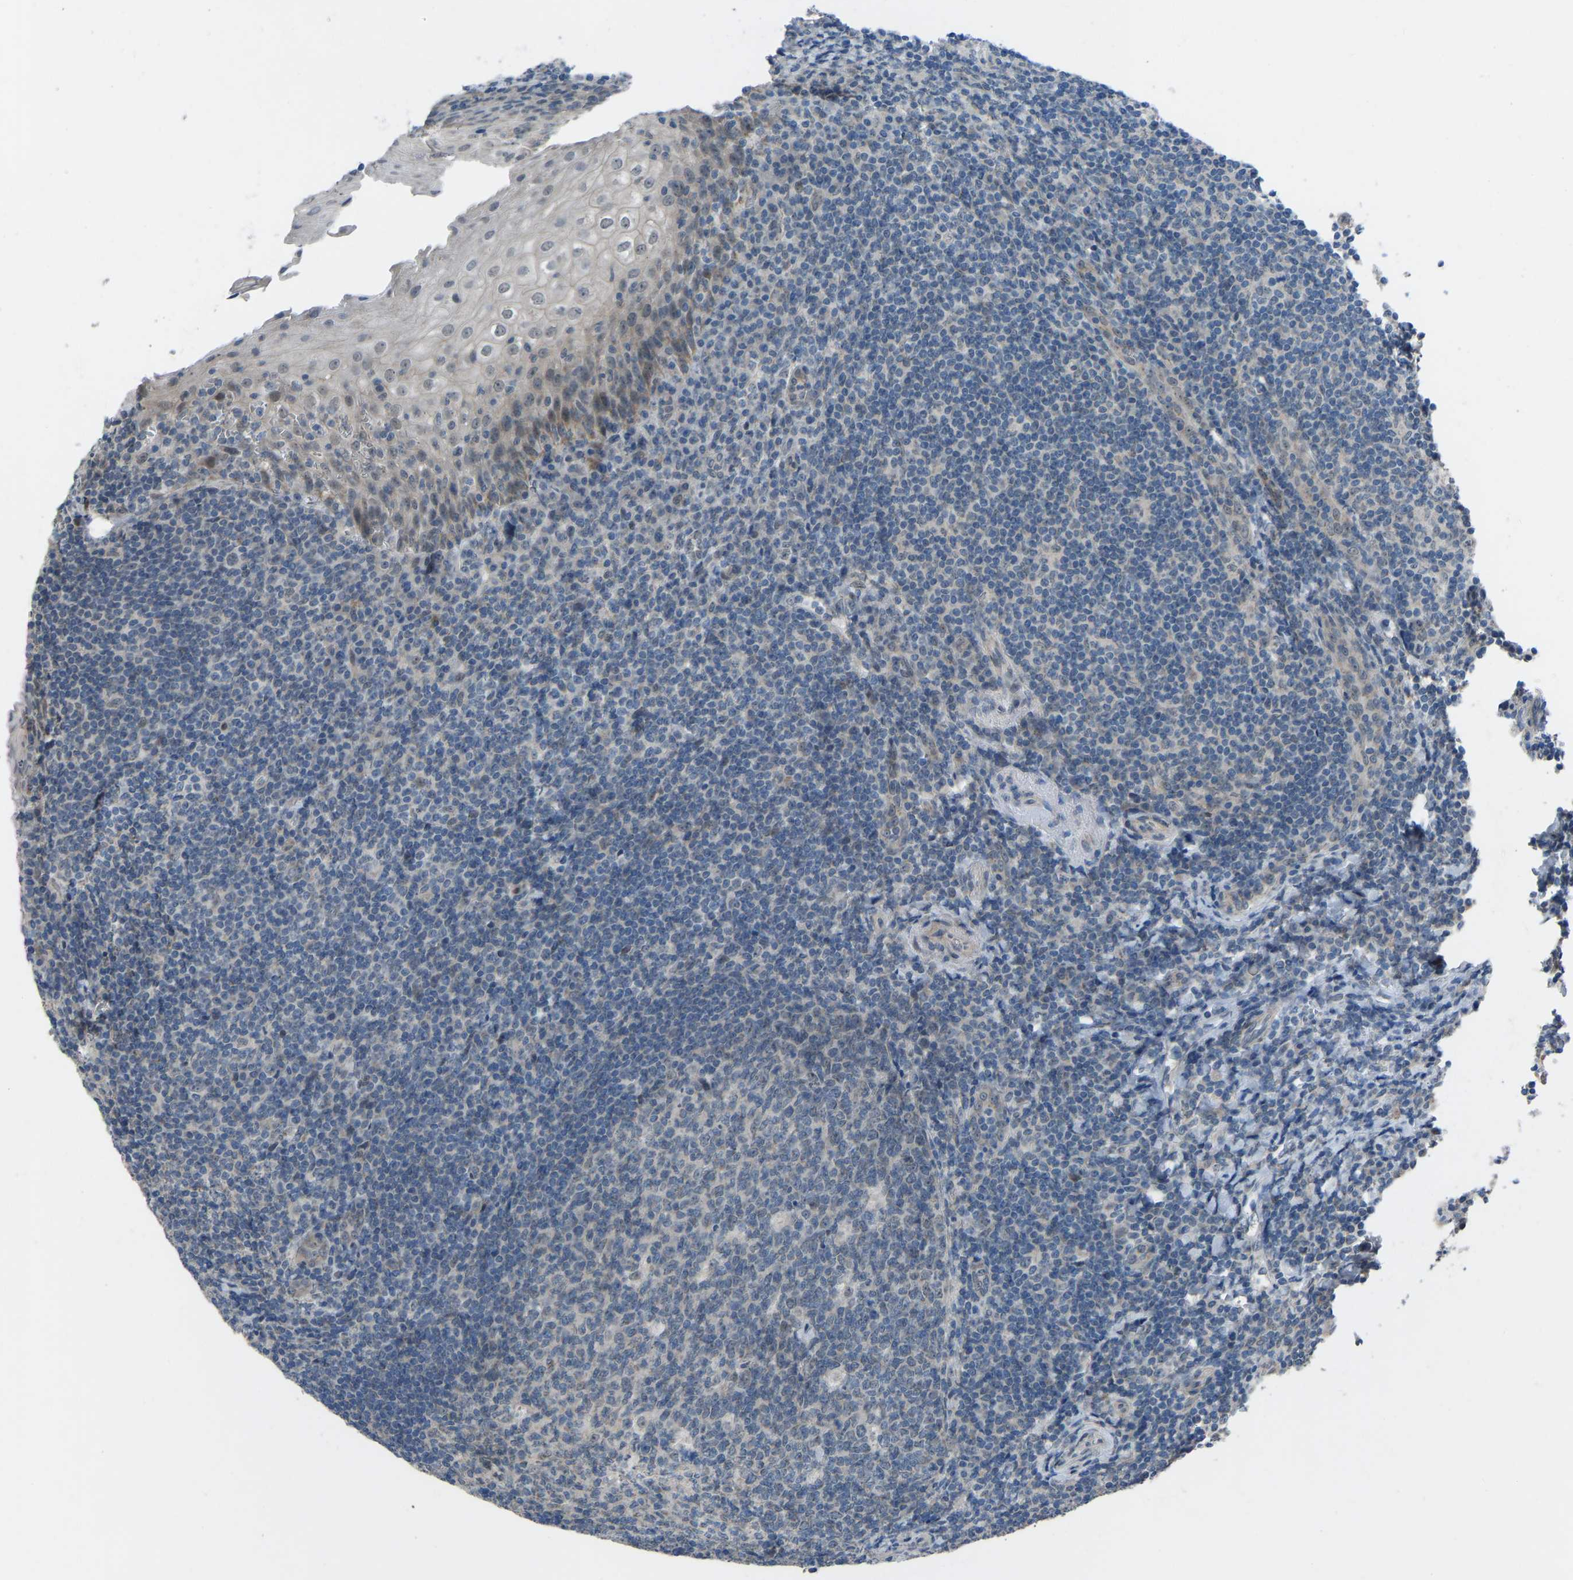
{"staining": {"intensity": "negative", "quantity": "none", "location": "none"}, "tissue": "tonsil", "cell_type": "Germinal center cells", "image_type": "normal", "snomed": [{"axis": "morphology", "description": "Normal tissue, NOS"}, {"axis": "topography", "description": "Tonsil"}], "caption": "Protein analysis of unremarkable tonsil exhibits no significant expression in germinal center cells.", "gene": "CDK2AP1", "patient": {"sex": "male", "age": 37}}